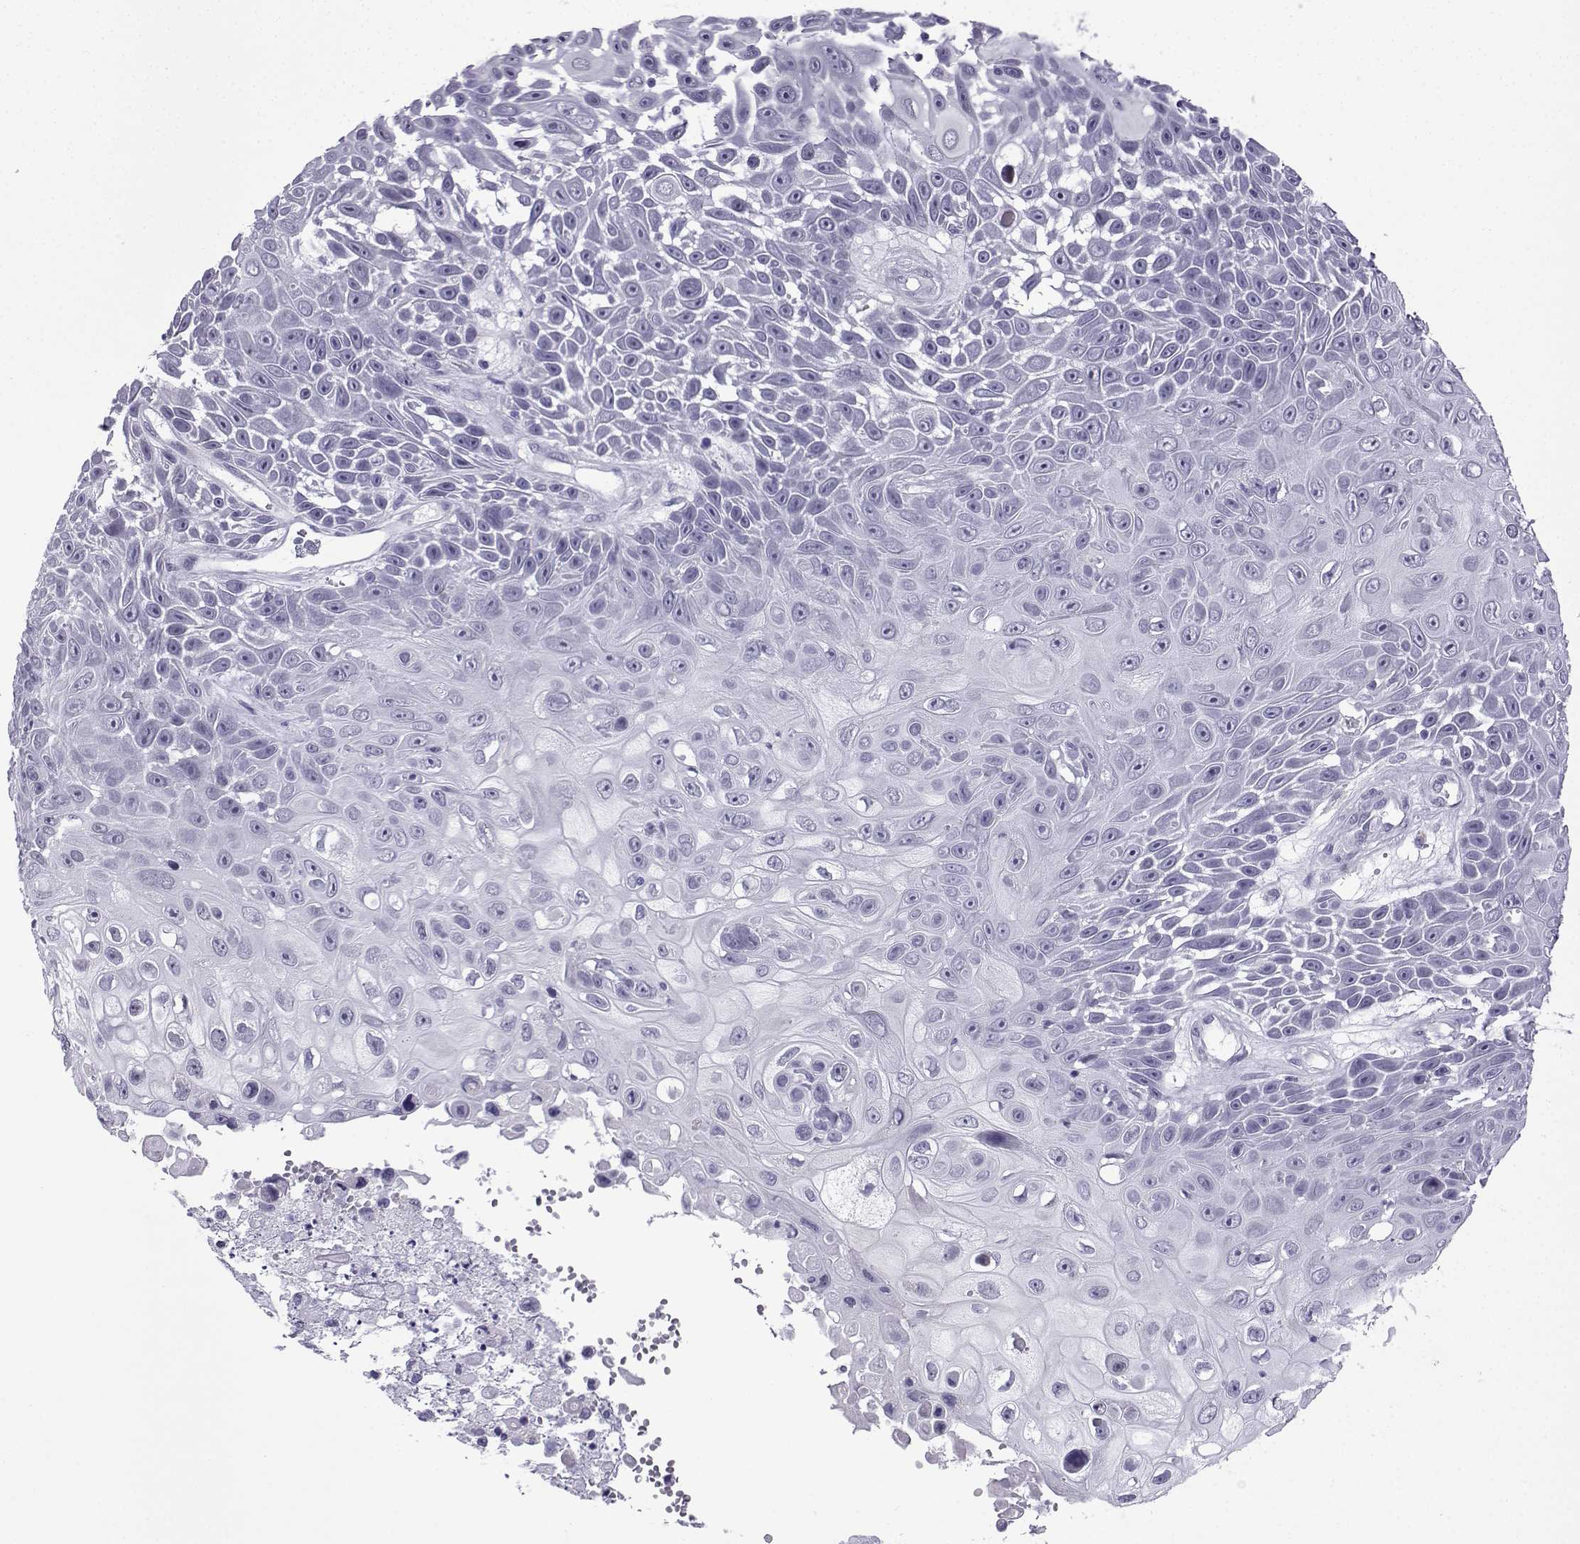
{"staining": {"intensity": "negative", "quantity": "none", "location": "none"}, "tissue": "skin cancer", "cell_type": "Tumor cells", "image_type": "cancer", "snomed": [{"axis": "morphology", "description": "Squamous cell carcinoma, NOS"}, {"axis": "topography", "description": "Skin"}], "caption": "Photomicrograph shows no protein positivity in tumor cells of squamous cell carcinoma (skin) tissue.", "gene": "MRGBP", "patient": {"sex": "male", "age": 82}}